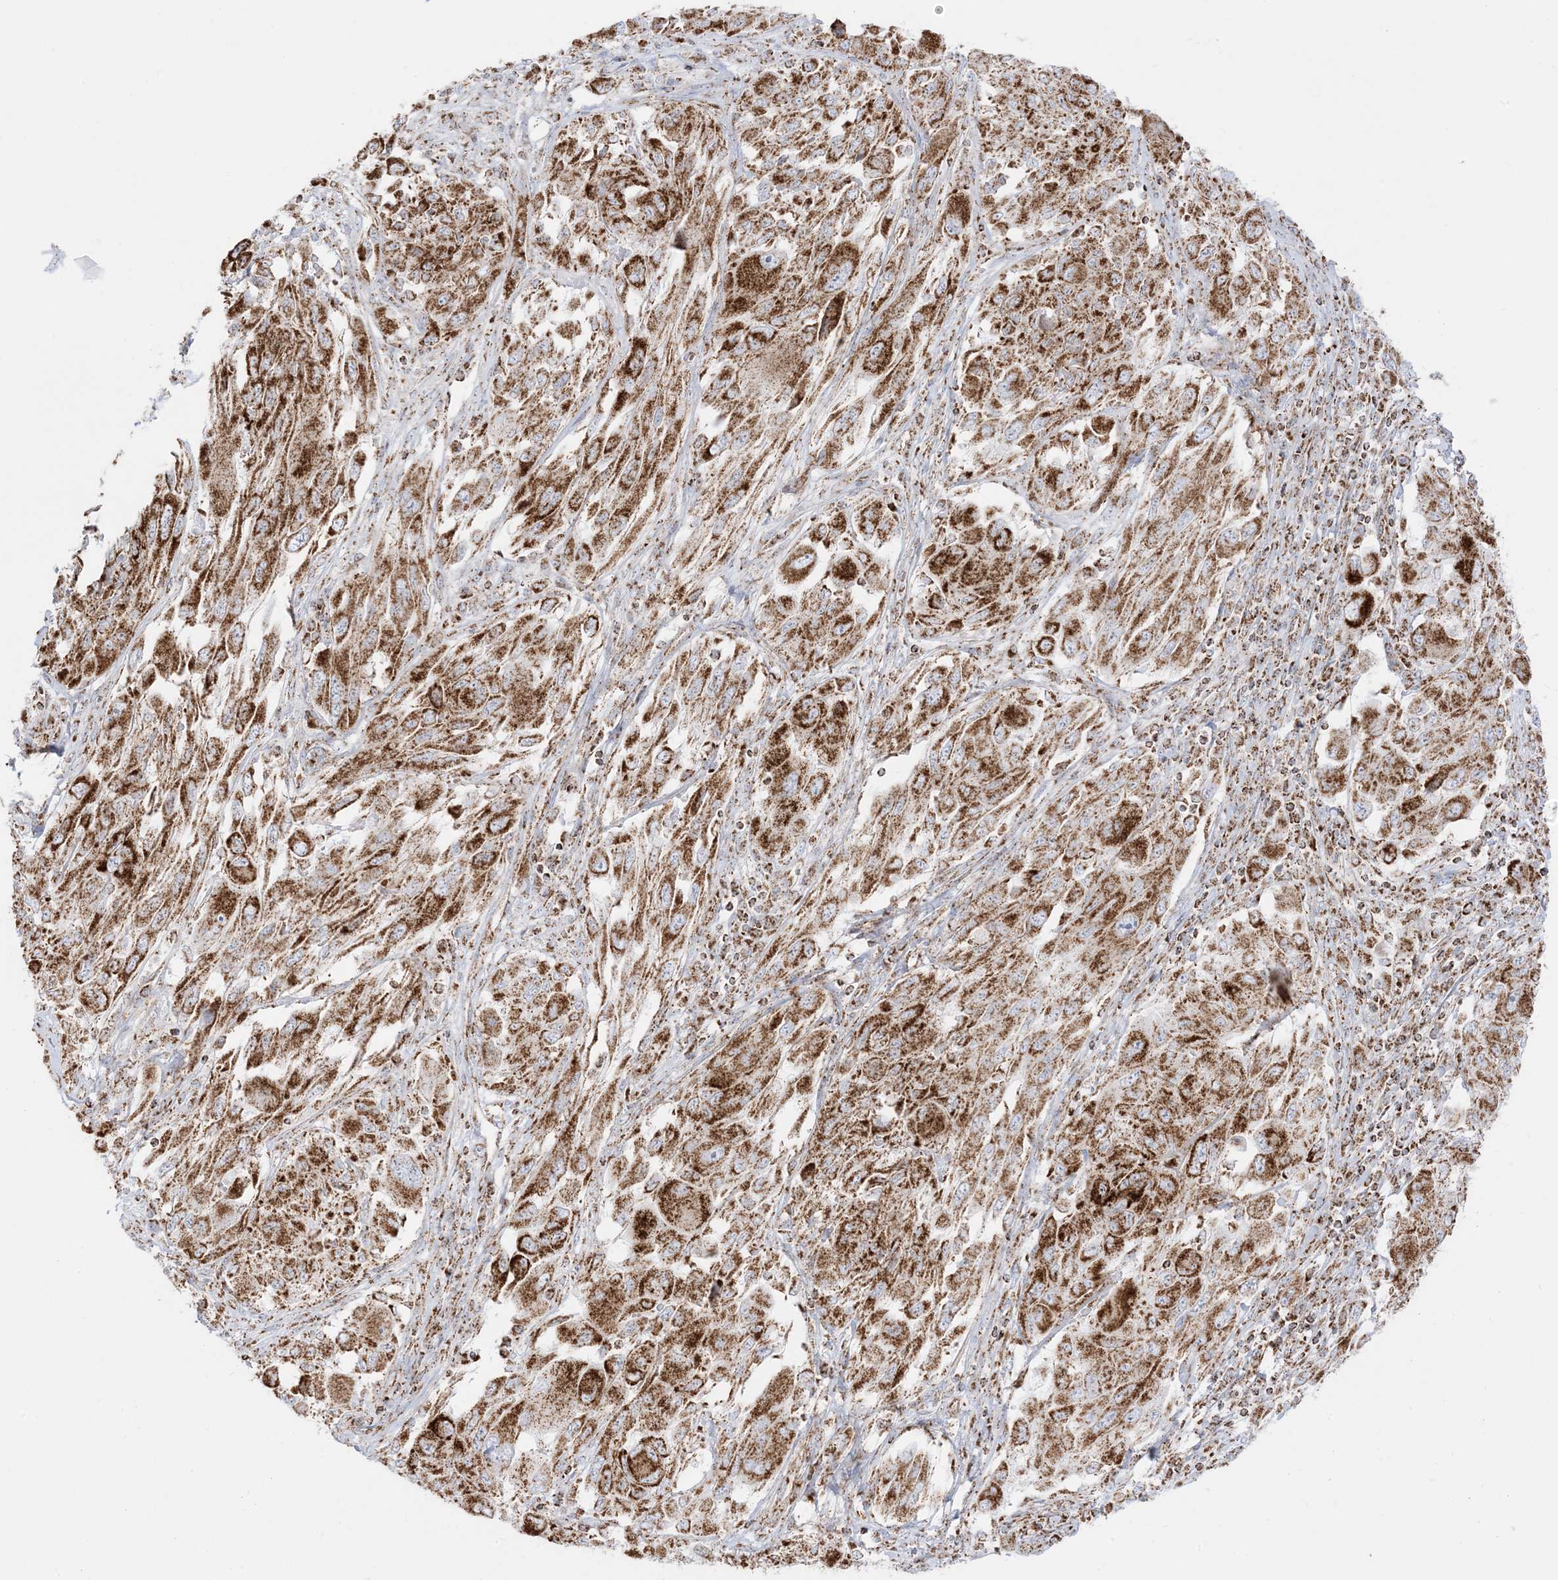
{"staining": {"intensity": "strong", "quantity": ">75%", "location": "cytoplasmic/membranous"}, "tissue": "melanoma", "cell_type": "Tumor cells", "image_type": "cancer", "snomed": [{"axis": "morphology", "description": "Malignant melanoma, NOS"}, {"axis": "topography", "description": "Skin"}], "caption": "This is an image of IHC staining of malignant melanoma, which shows strong expression in the cytoplasmic/membranous of tumor cells.", "gene": "MRPS36", "patient": {"sex": "female", "age": 91}}